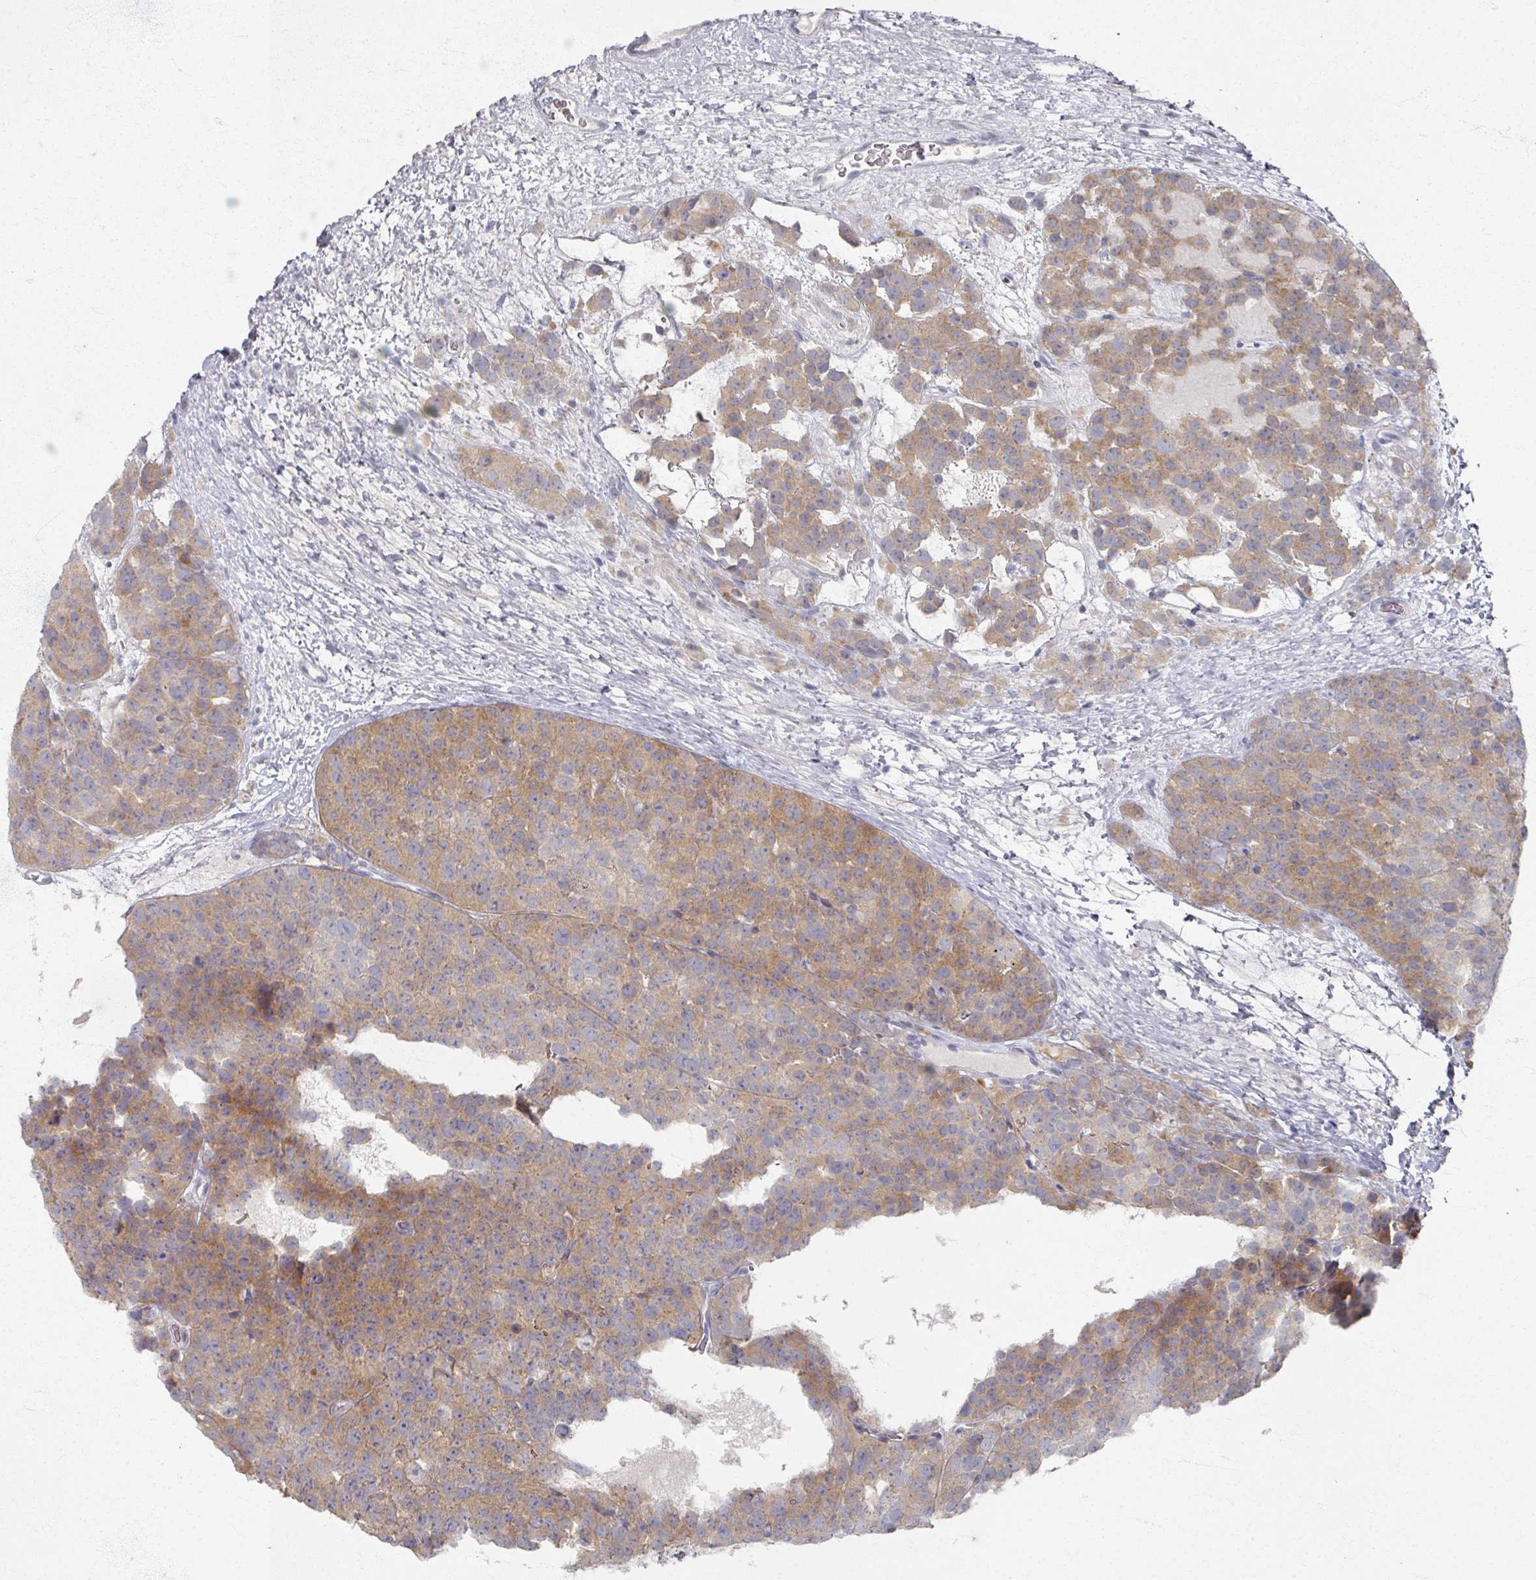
{"staining": {"intensity": "moderate", "quantity": ">75%", "location": "cytoplasmic/membranous"}, "tissue": "testis cancer", "cell_type": "Tumor cells", "image_type": "cancer", "snomed": [{"axis": "morphology", "description": "Seminoma, NOS"}, {"axis": "topography", "description": "Testis"}], "caption": "Immunohistochemistry photomicrograph of seminoma (testis) stained for a protein (brown), which reveals medium levels of moderate cytoplasmic/membranous expression in approximately >75% of tumor cells.", "gene": "TTYH3", "patient": {"sex": "male", "age": 71}}